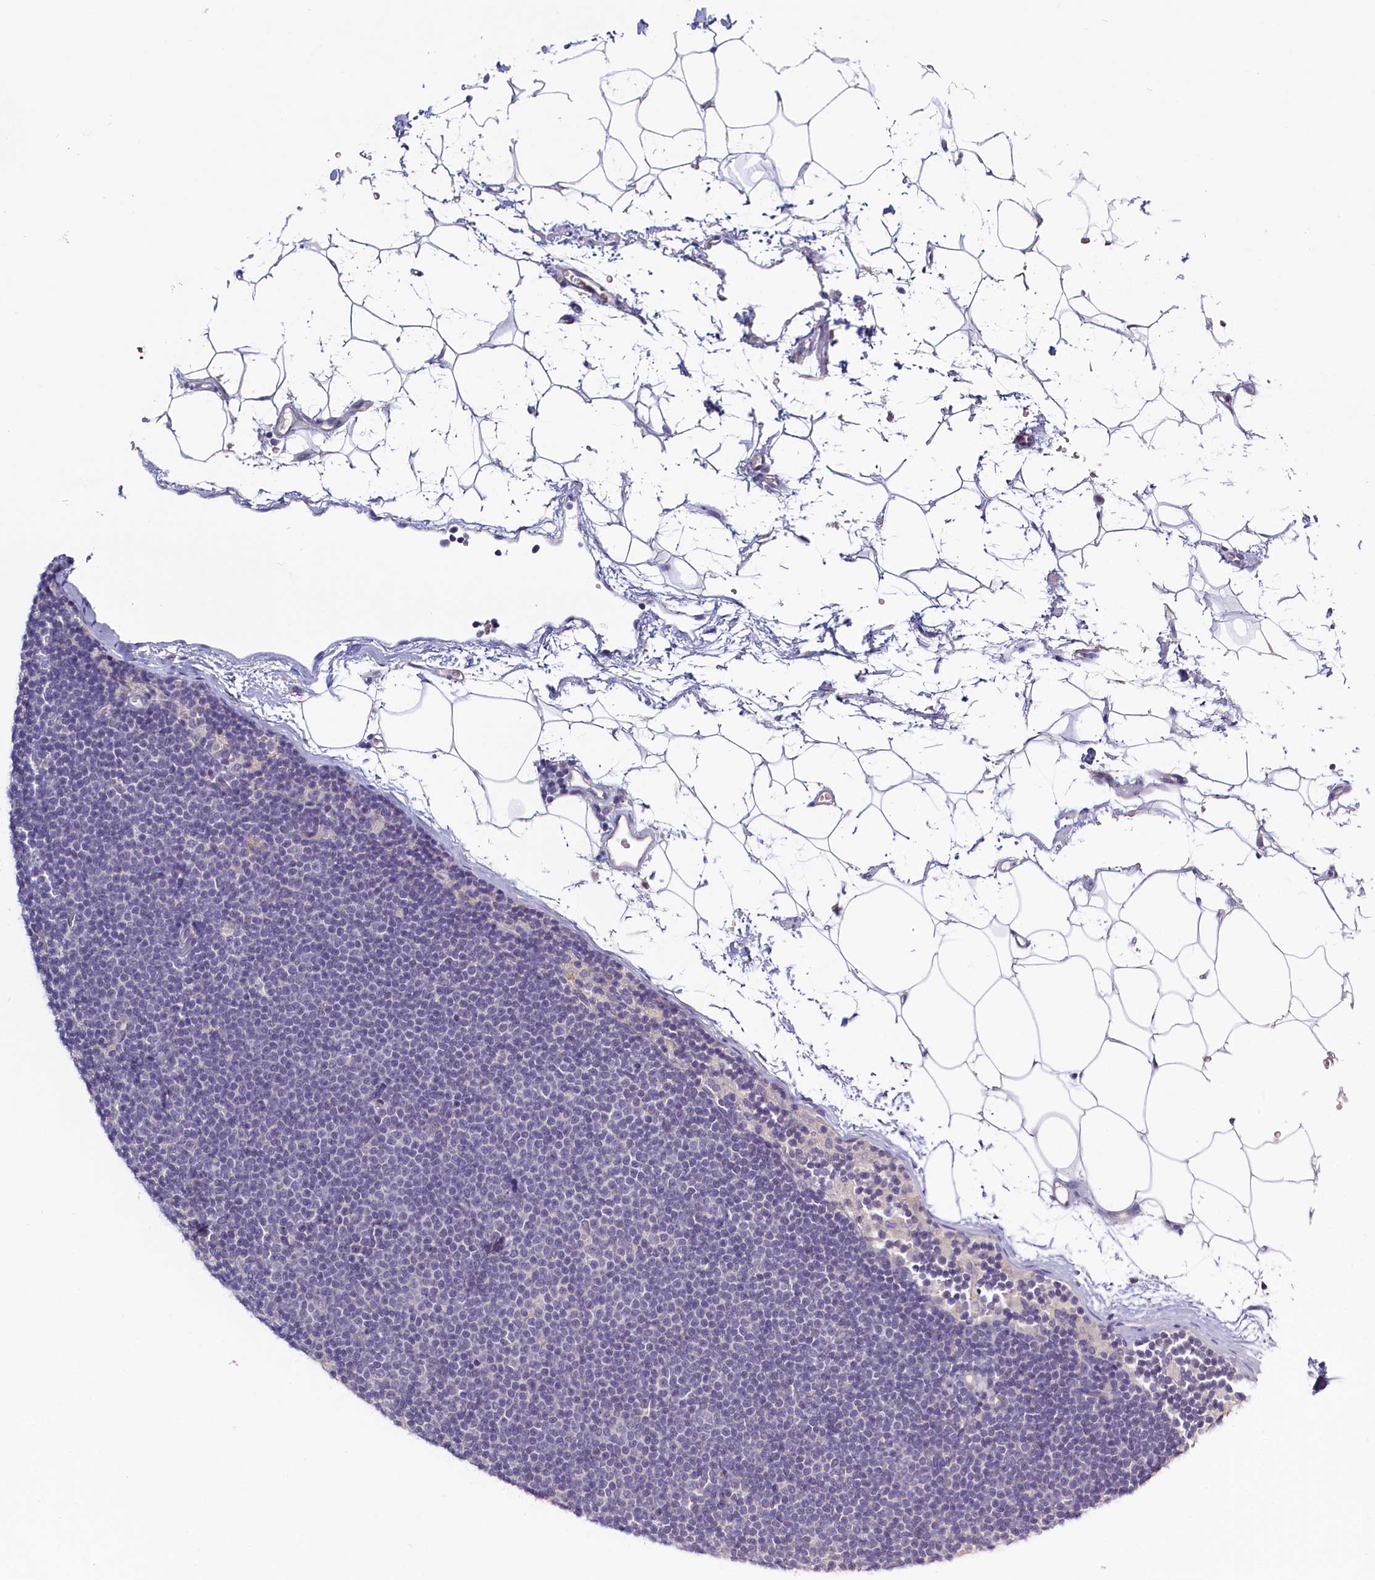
{"staining": {"intensity": "negative", "quantity": "none", "location": "none"}, "tissue": "lymphoma", "cell_type": "Tumor cells", "image_type": "cancer", "snomed": [{"axis": "morphology", "description": "Malignant lymphoma, non-Hodgkin's type, Low grade"}, {"axis": "topography", "description": "Lymph node"}], "caption": "IHC micrograph of human low-grade malignant lymphoma, non-Hodgkin's type stained for a protein (brown), which demonstrates no staining in tumor cells.", "gene": "PDE6D", "patient": {"sex": "female", "age": 53}}